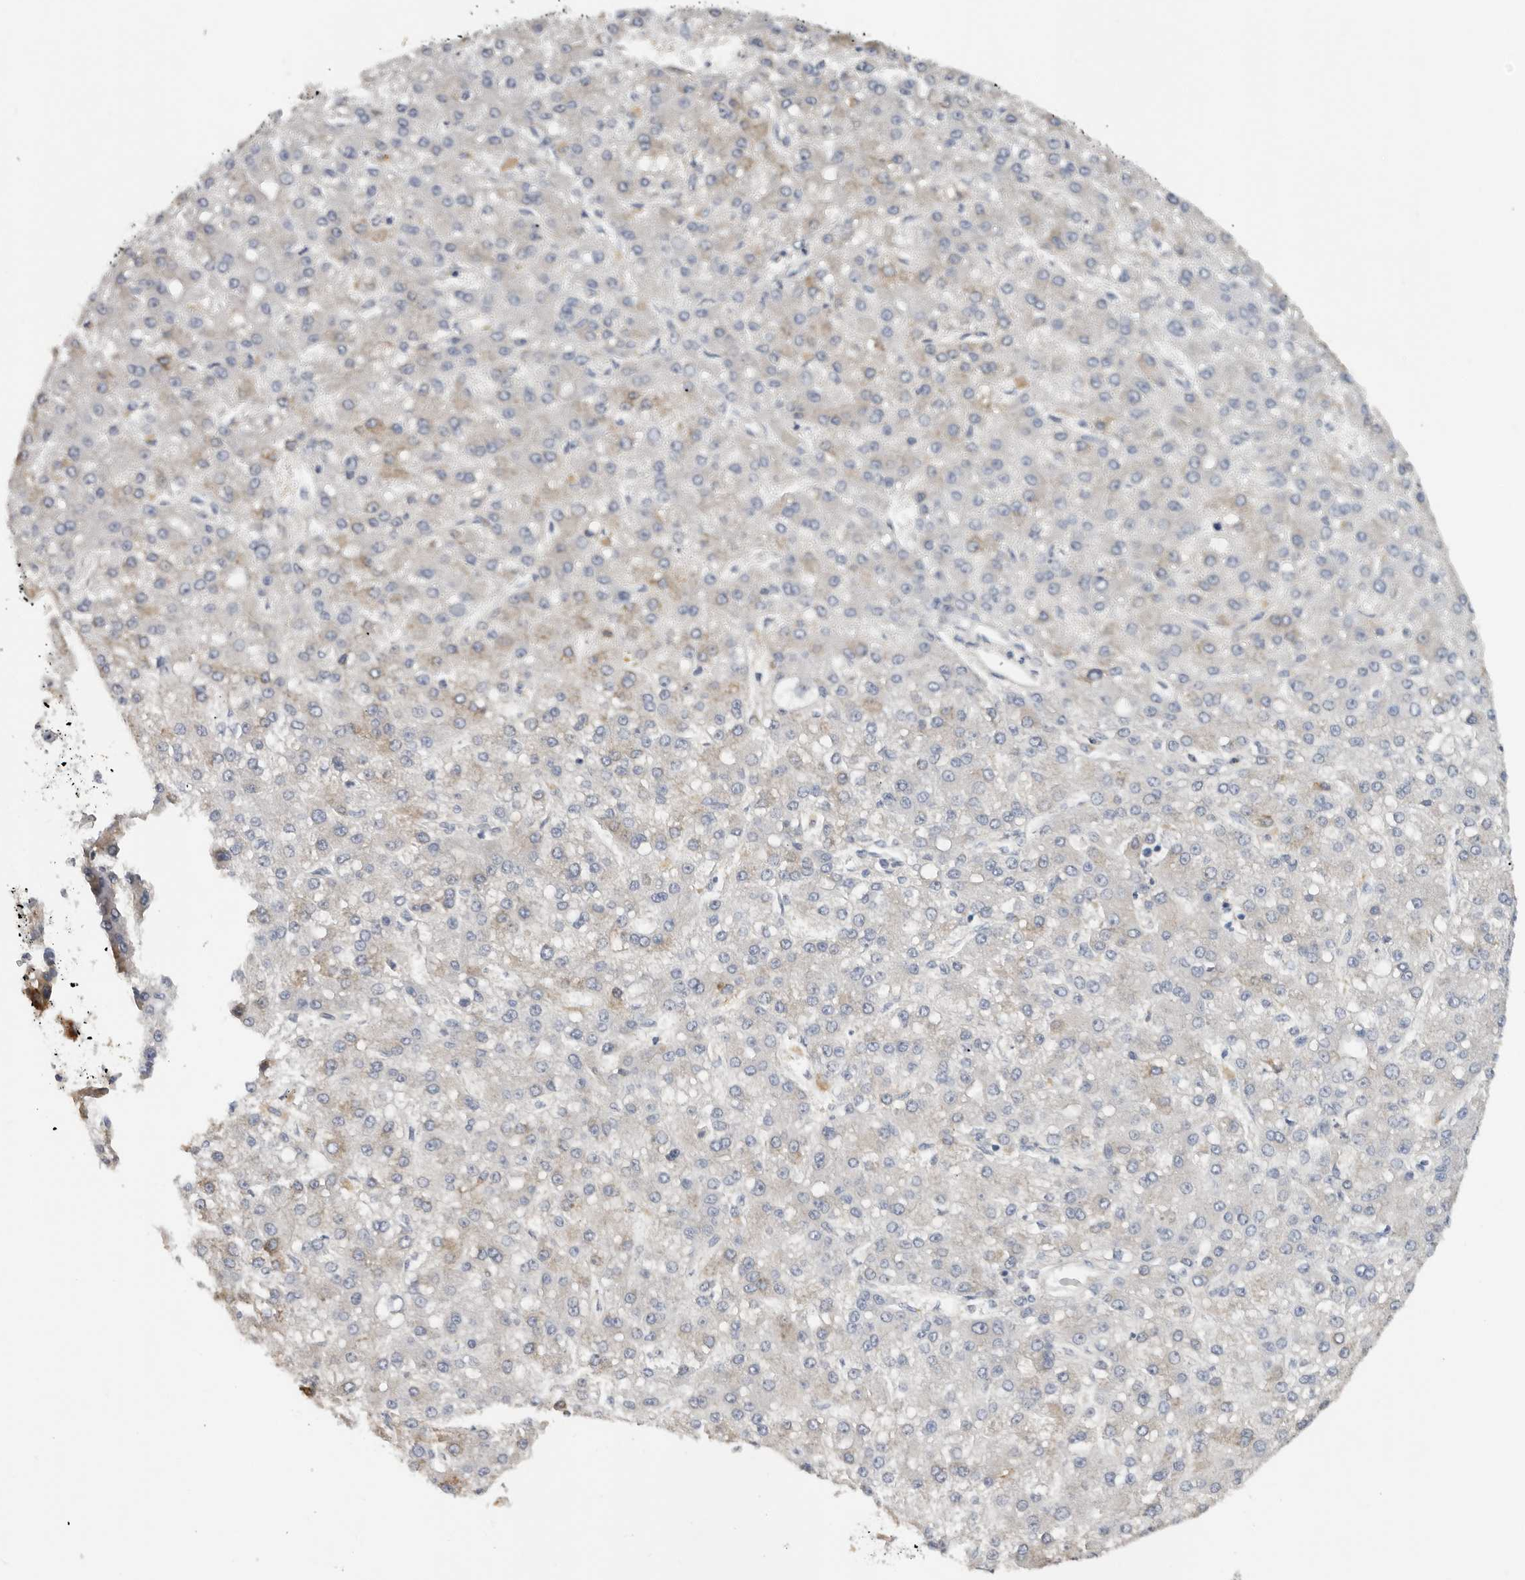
{"staining": {"intensity": "weak", "quantity": "<25%", "location": "cytoplasmic/membranous"}, "tissue": "liver cancer", "cell_type": "Tumor cells", "image_type": "cancer", "snomed": [{"axis": "morphology", "description": "Carcinoma, Hepatocellular, NOS"}, {"axis": "topography", "description": "Liver"}], "caption": "Micrograph shows no significant protein expression in tumor cells of liver cancer. (Immunohistochemistry (ihc), brightfield microscopy, high magnification).", "gene": "WDTC1", "patient": {"sex": "male", "age": 67}}